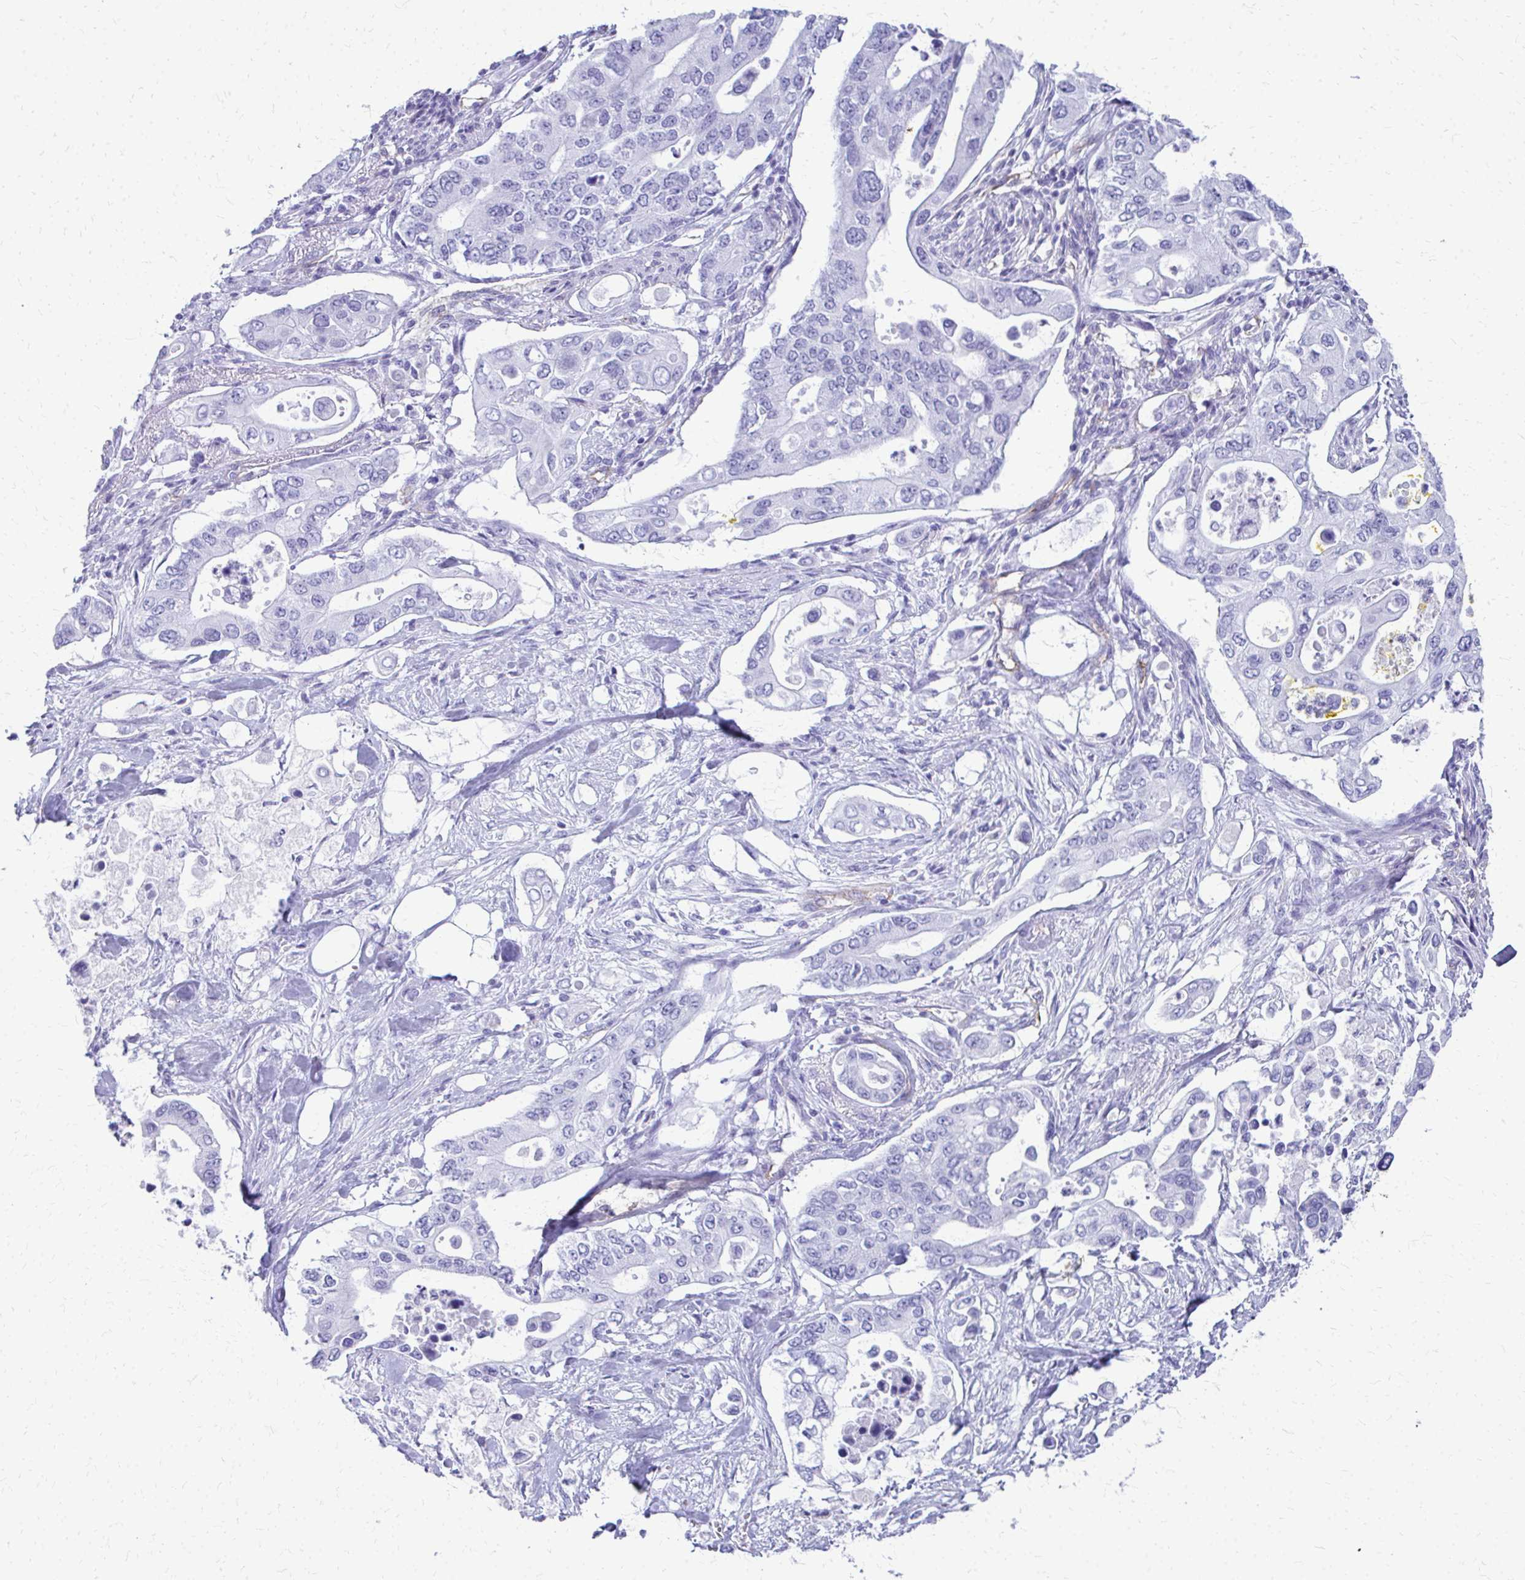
{"staining": {"intensity": "negative", "quantity": "none", "location": "none"}, "tissue": "pancreatic cancer", "cell_type": "Tumor cells", "image_type": "cancer", "snomed": [{"axis": "morphology", "description": "Adenocarcinoma, NOS"}, {"axis": "topography", "description": "Pancreas"}], "caption": "High magnification brightfield microscopy of adenocarcinoma (pancreatic) stained with DAB (3,3'-diaminobenzidine) (brown) and counterstained with hematoxylin (blue): tumor cells show no significant expression. (Stains: DAB (3,3'-diaminobenzidine) immunohistochemistry with hematoxylin counter stain, Microscopy: brightfield microscopy at high magnification).", "gene": "TPSG1", "patient": {"sex": "female", "age": 63}}